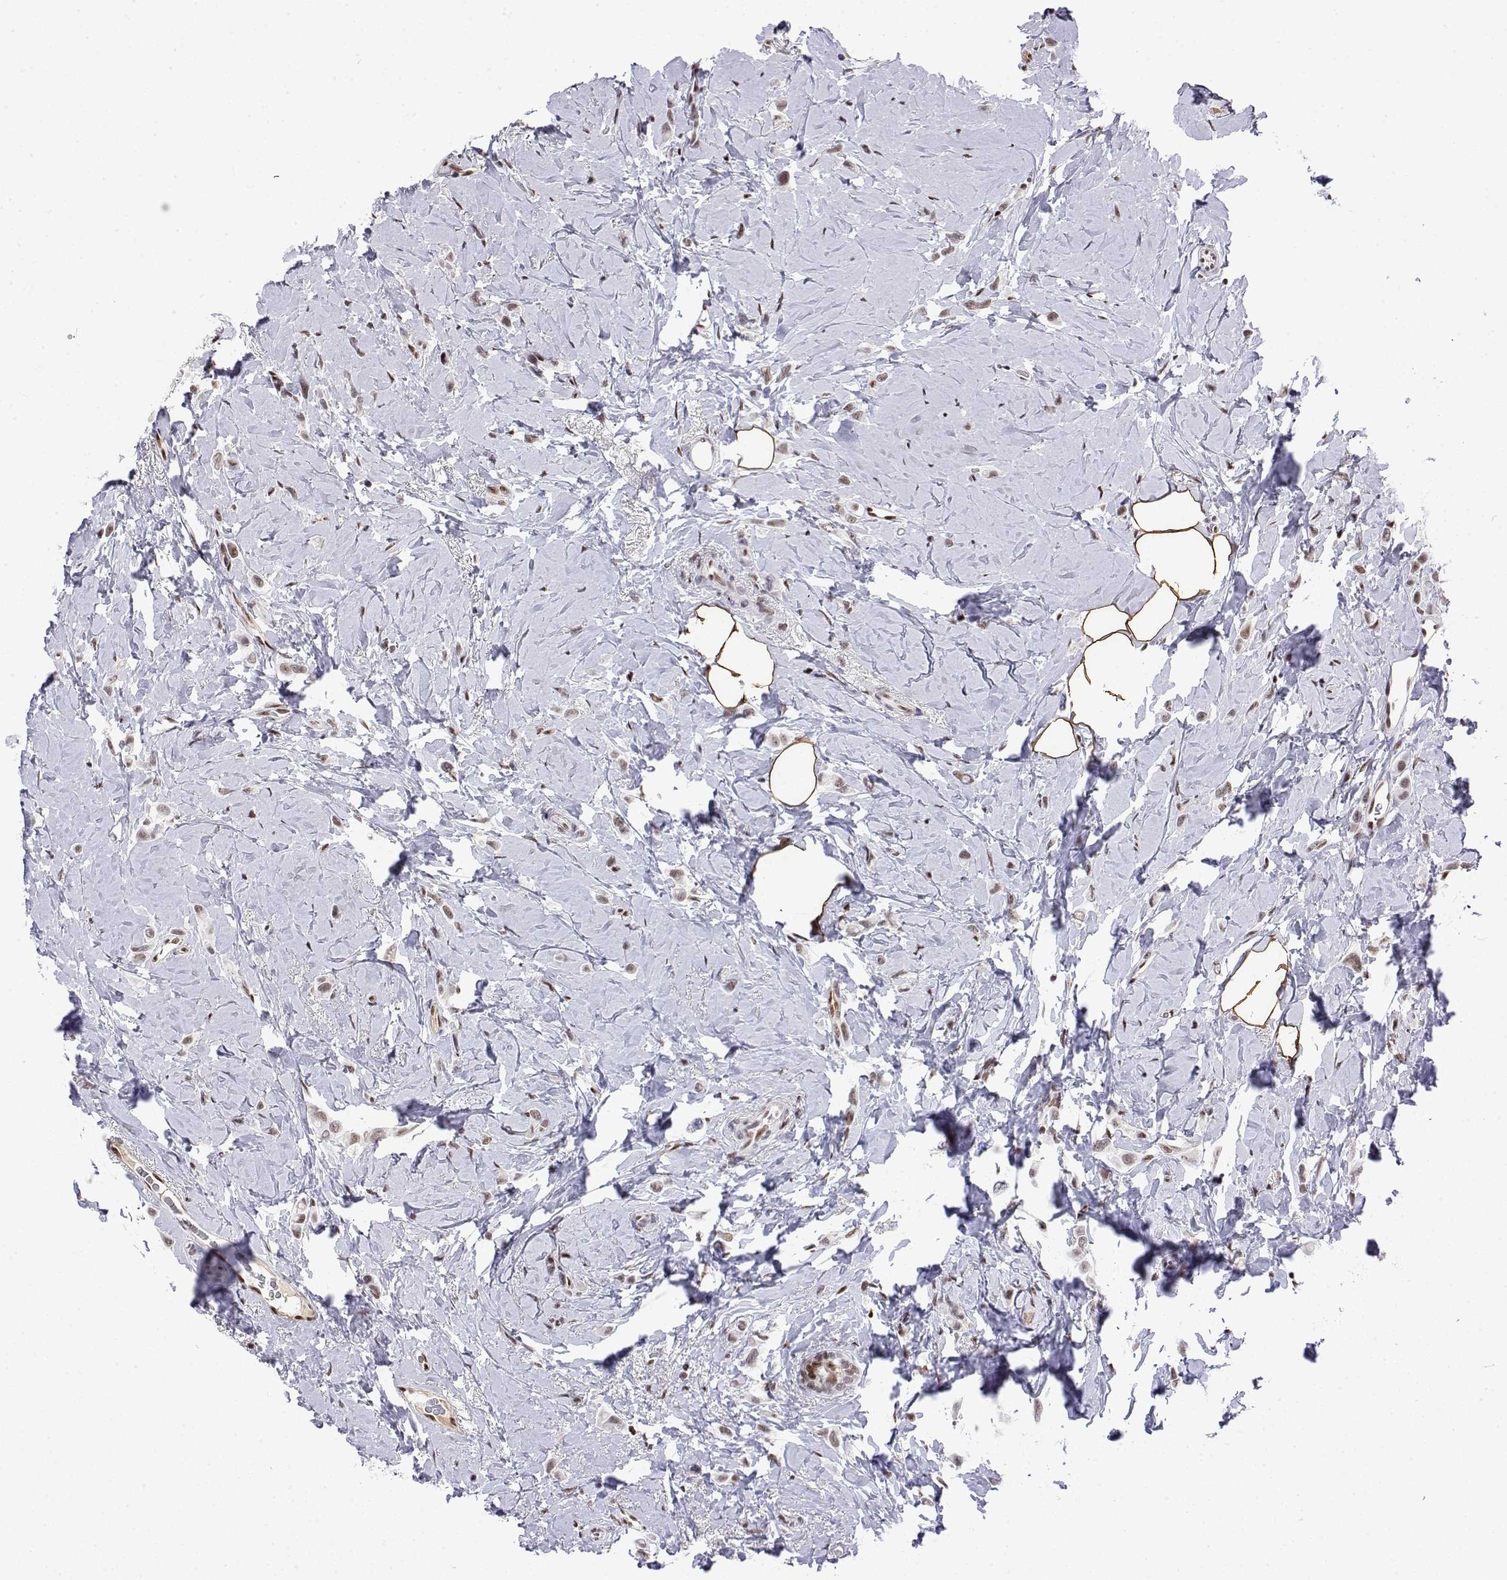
{"staining": {"intensity": "weak", "quantity": "<25%", "location": "nuclear"}, "tissue": "breast cancer", "cell_type": "Tumor cells", "image_type": "cancer", "snomed": [{"axis": "morphology", "description": "Lobular carcinoma"}, {"axis": "topography", "description": "Breast"}], "caption": "Tumor cells show no significant protein positivity in lobular carcinoma (breast).", "gene": "POLDIP3", "patient": {"sex": "female", "age": 66}}